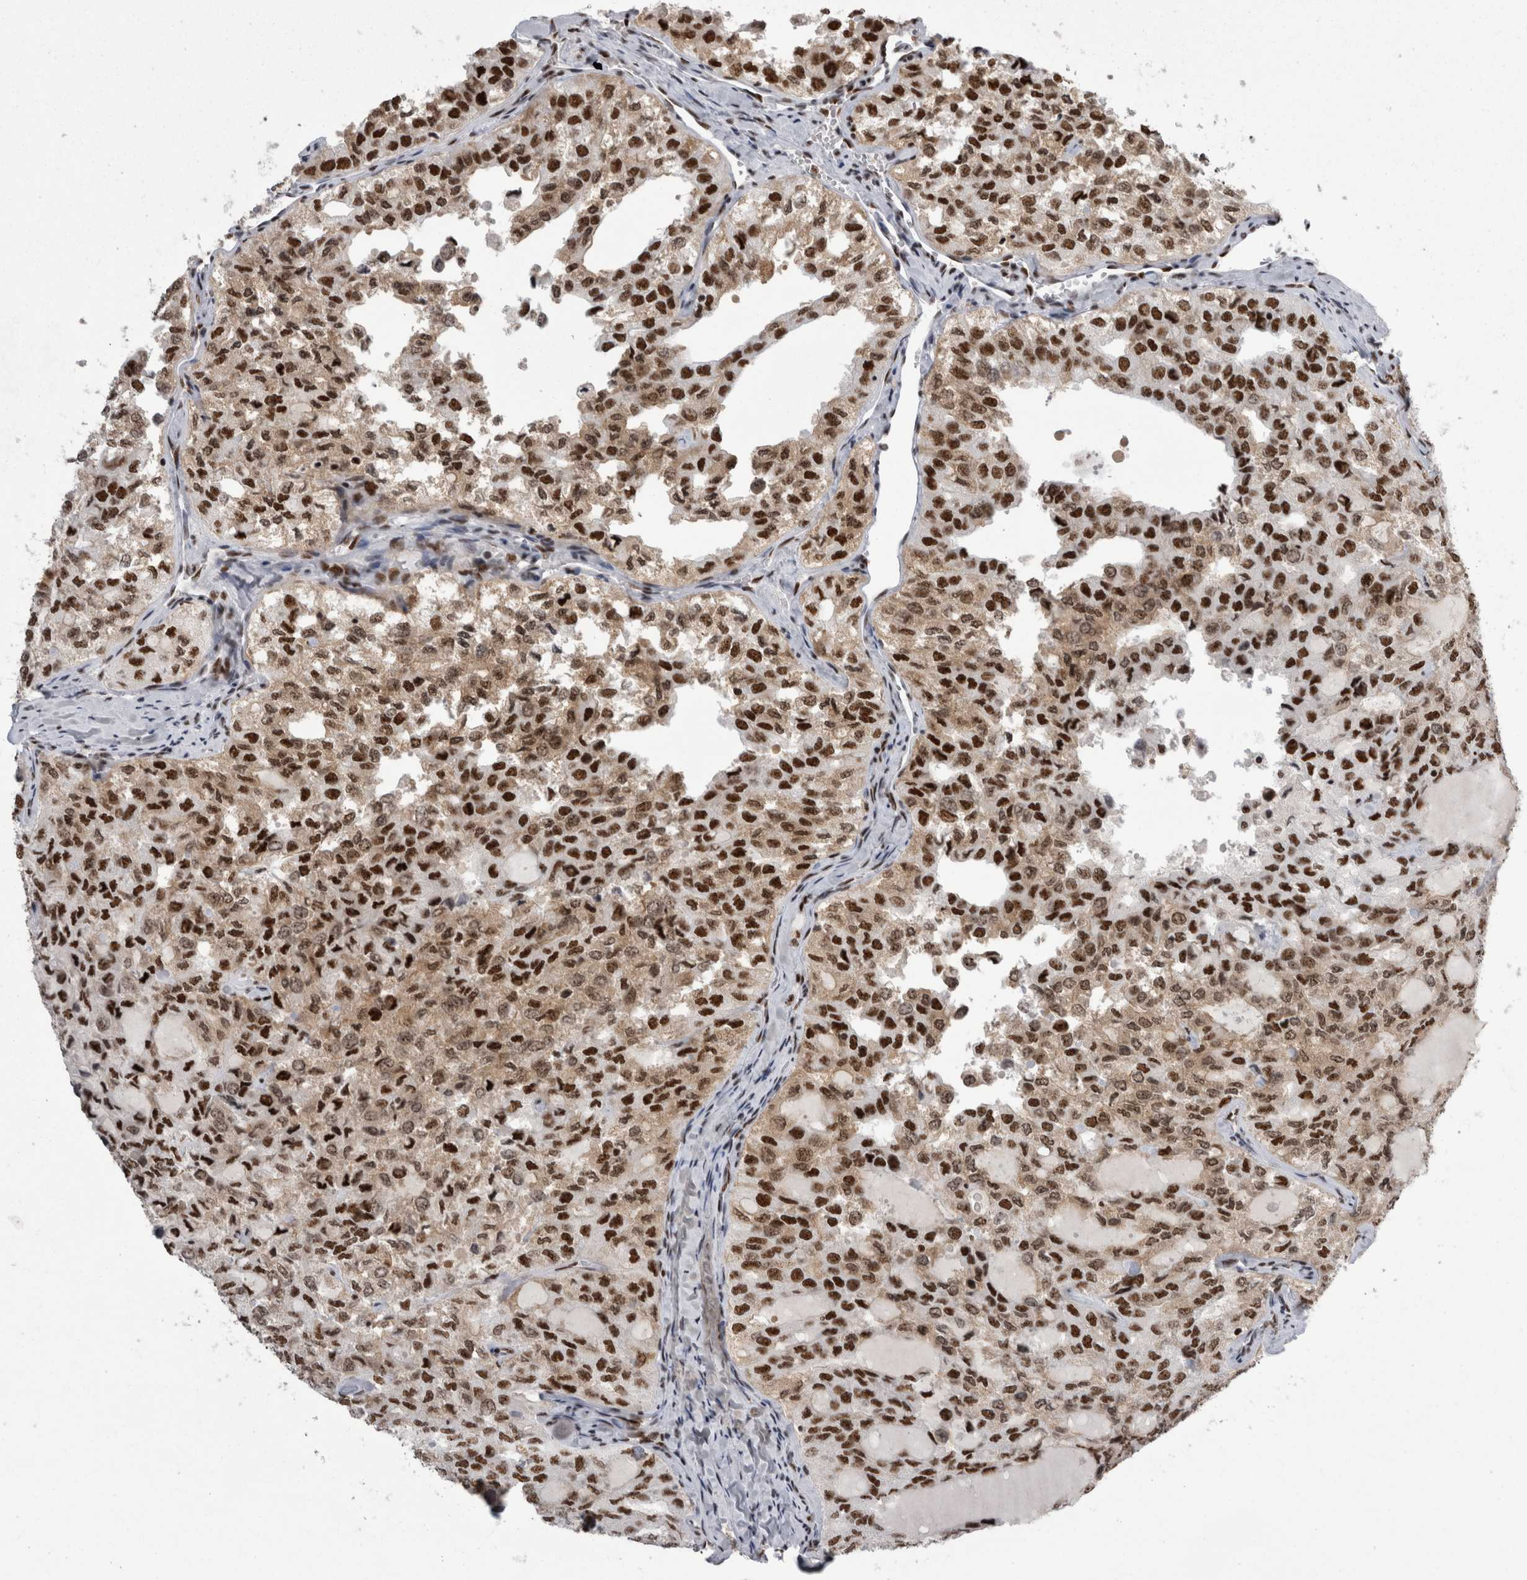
{"staining": {"intensity": "strong", "quantity": ">75%", "location": "nuclear"}, "tissue": "thyroid cancer", "cell_type": "Tumor cells", "image_type": "cancer", "snomed": [{"axis": "morphology", "description": "Follicular adenoma carcinoma, NOS"}, {"axis": "topography", "description": "Thyroid gland"}], "caption": "An image showing strong nuclear staining in approximately >75% of tumor cells in follicular adenoma carcinoma (thyroid), as visualized by brown immunohistochemical staining.", "gene": "SNRNP40", "patient": {"sex": "male", "age": 75}}